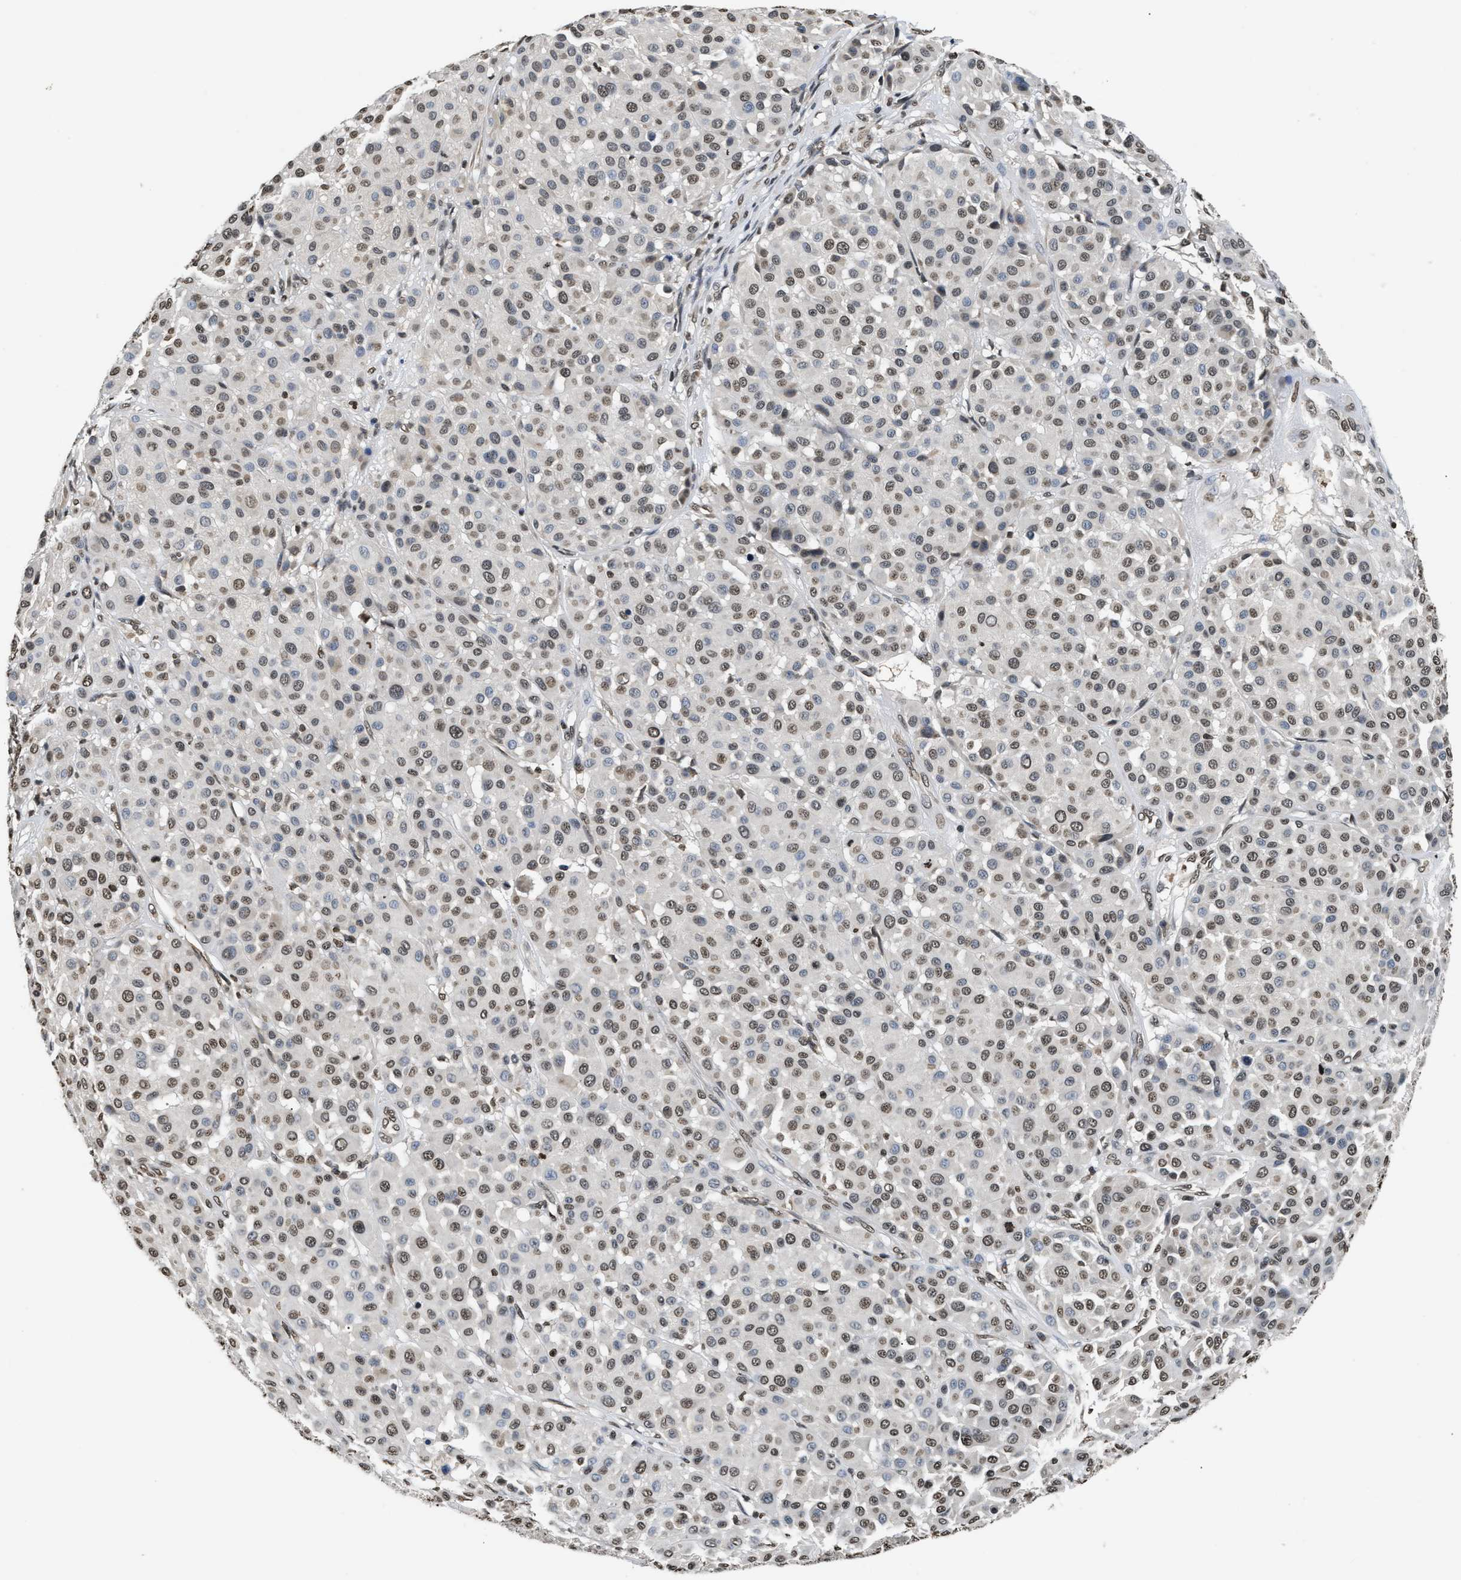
{"staining": {"intensity": "weak", "quantity": ">75%", "location": "nuclear"}, "tissue": "melanoma", "cell_type": "Tumor cells", "image_type": "cancer", "snomed": [{"axis": "morphology", "description": "Malignant melanoma, Metastatic site"}, {"axis": "topography", "description": "Soft tissue"}], "caption": "Brown immunohistochemical staining in human malignant melanoma (metastatic site) exhibits weak nuclear expression in about >75% of tumor cells.", "gene": "DNASE1L3", "patient": {"sex": "male", "age": 41}}